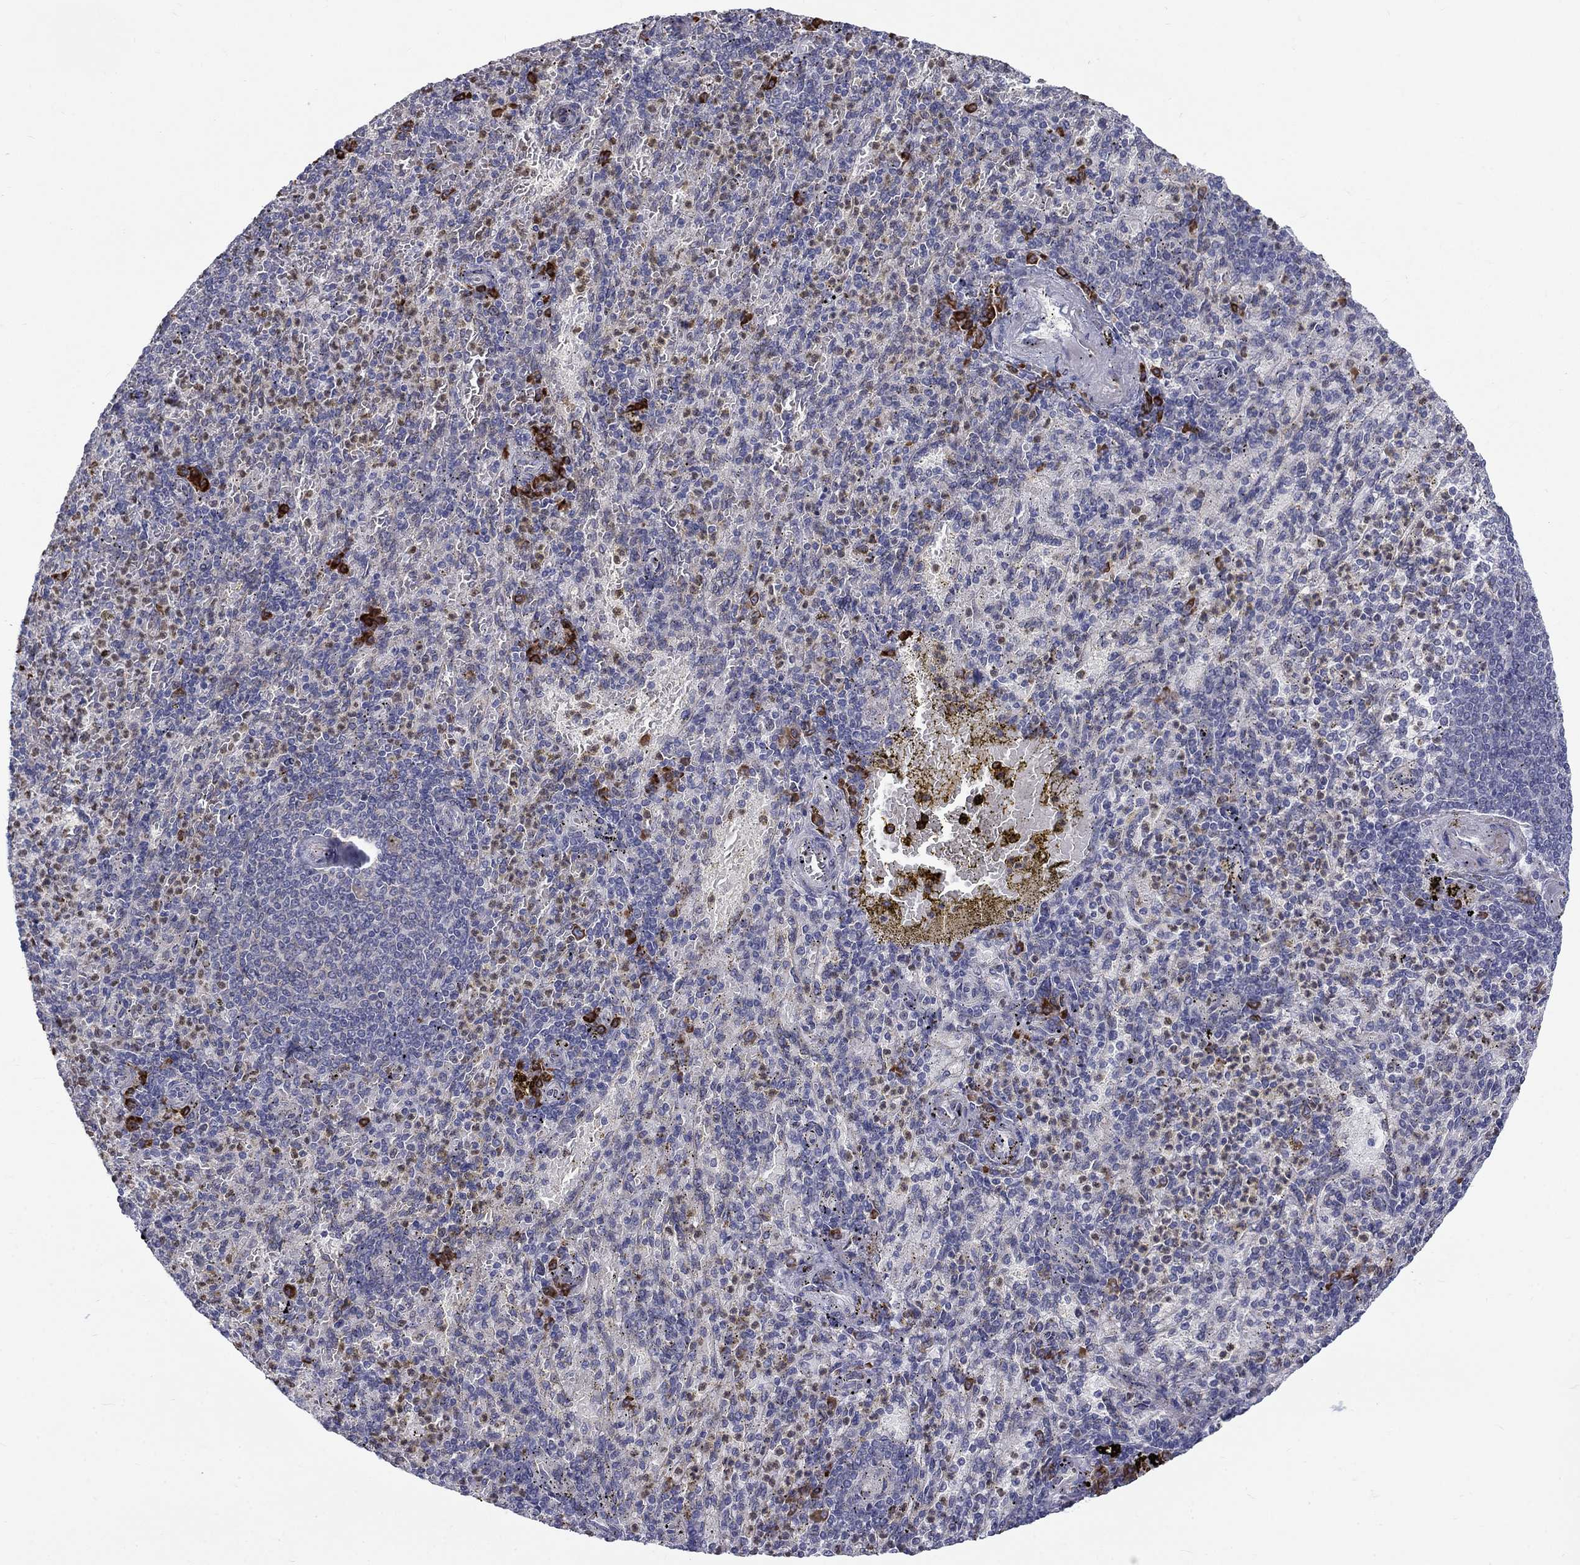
{"staining": {"intensity": "strong", "quantity": "<25%", "location": "cytoplasmic/membranous"}, "tissue": "spleen", "cell_type": "Cells in red pulp", "image_type": "normal", "snomed": [{"axis": "morphology", "description": "Normal tissue, NOS"}, {"axis": "topography", "description": "Spleen"}], "caption": "Cells in red pulp exhibit strong cytoplasmic/membranous expression in about <25% of cells in normal spleen.", "gene": "PABPC4", "patient": {"sex": "female", "age": 74}}